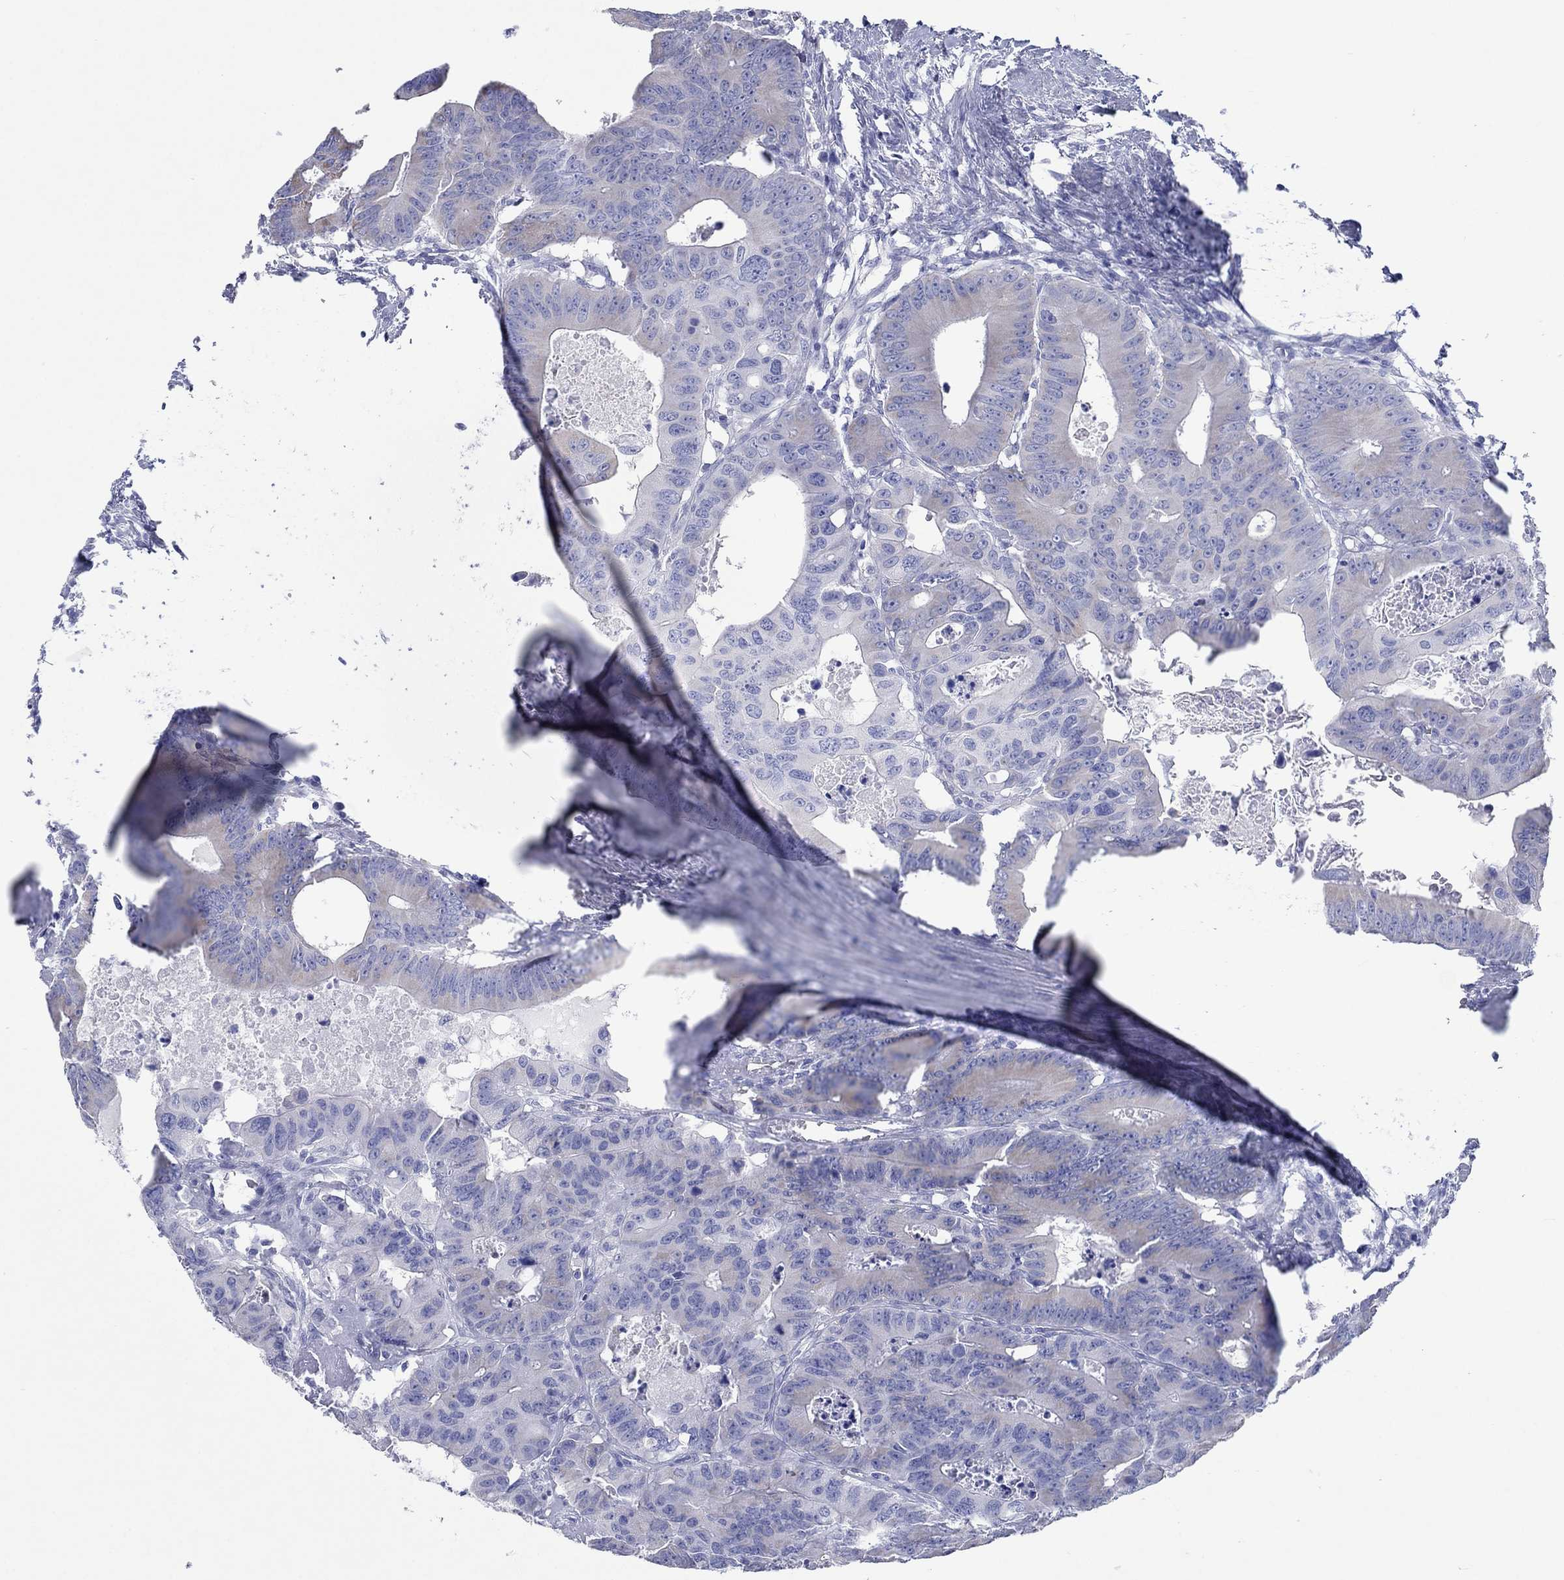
{"staining": {"intensity": "negative", "quantity": "none", "location": "none"}, "tissue": "colorectal cancer", "cell_type": "Tumor cells", "image_type": "cancer", "snomed": [{"axis": "morphology", "description": "Adenocarcinoma, NOS"}, {"axis": "topography", "description": "Rectum"}], "caption": "The histopathology image demonstrates no significant expression in tumor cells of colorectal cancer.", "gene": "HCRT", "patient": {"sex": "male", "age": 64}}